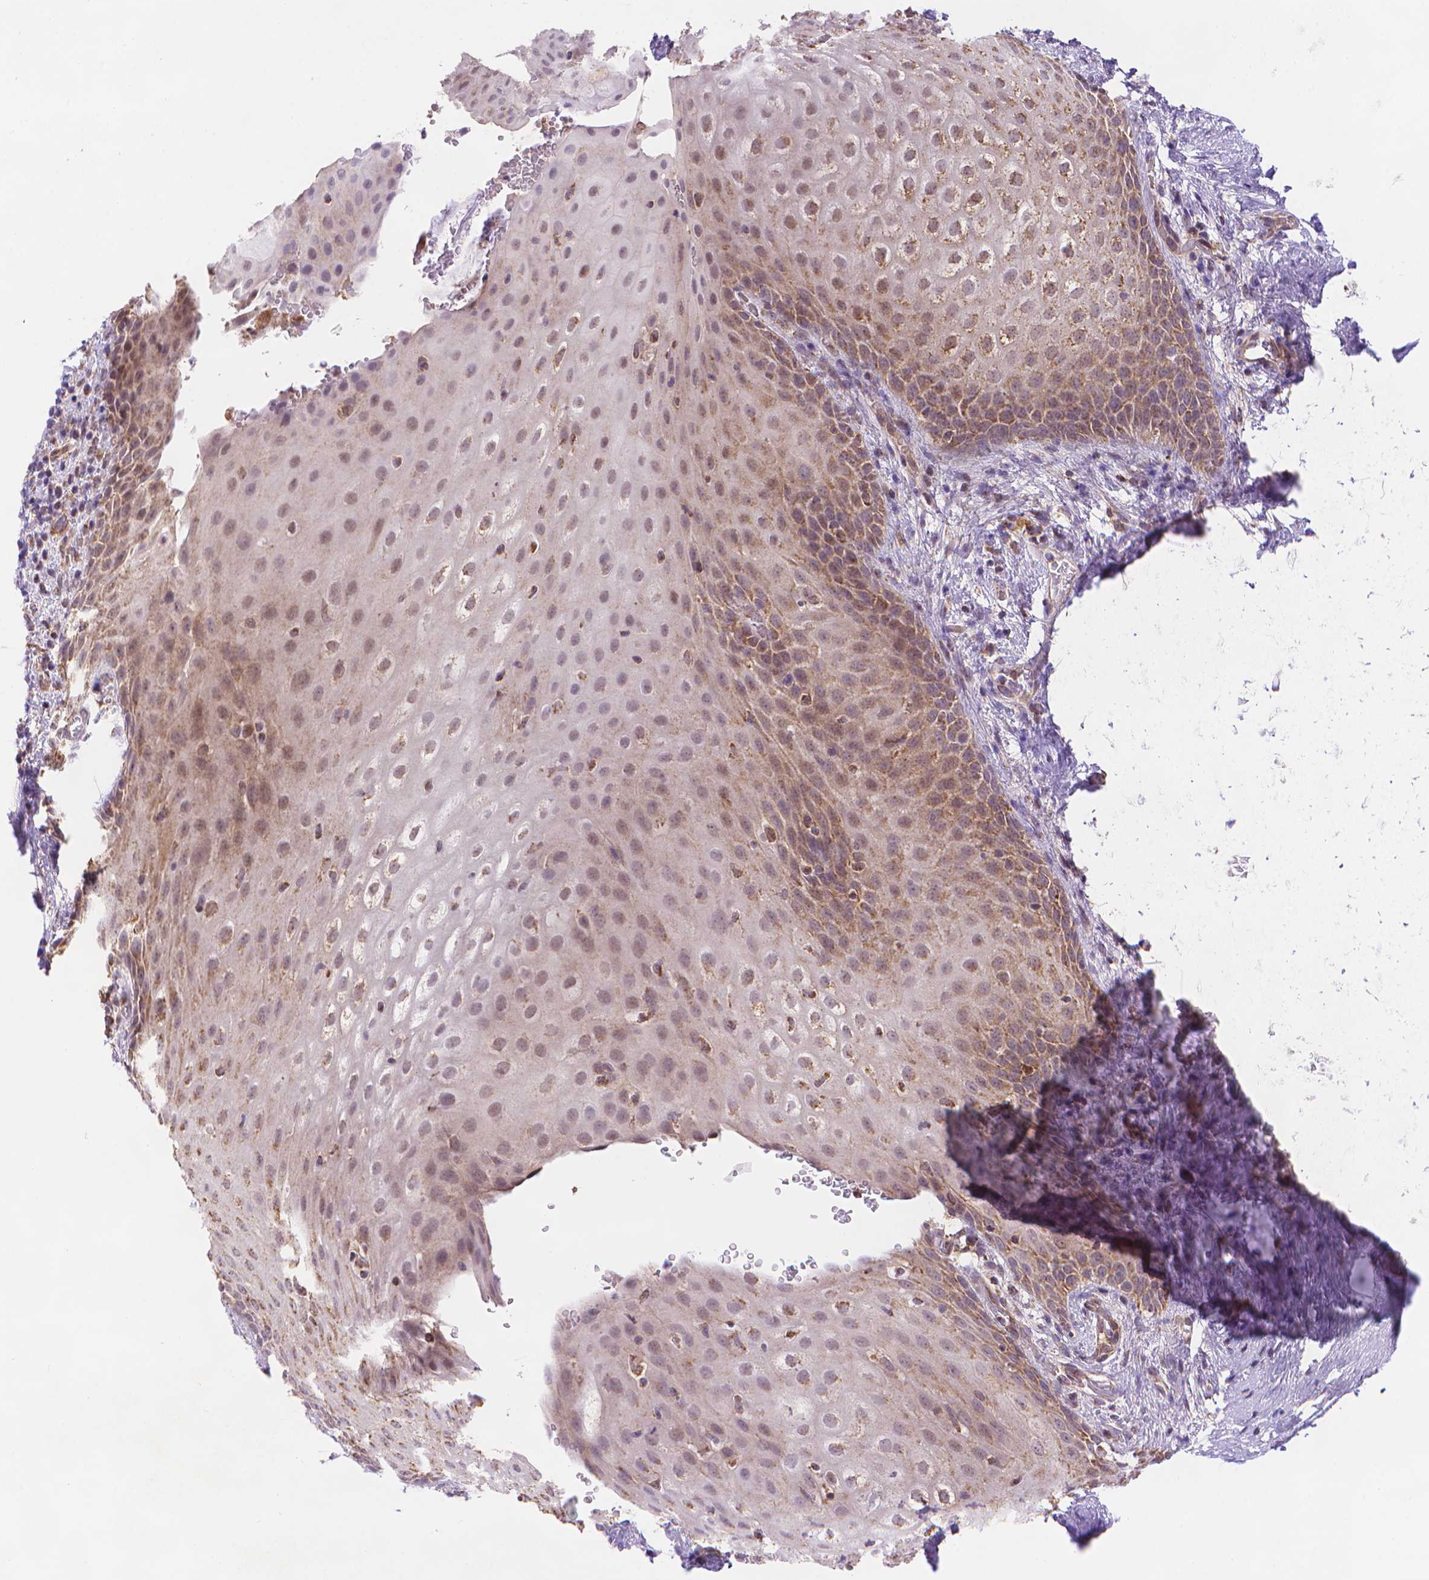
{"staining": {"intensity": "moderate", "quantity": "25%-75%", "location": "cytoplasmic/membranous"}, "tissue": "skin", "cell_type": "Epidermal cells", "image_type": "normal", "snomed": [{"axis": "morphology", "description": "Normal tissue, NOS"}, {"axis": "topography", "description": "Anal"}], "caption": "This is a micrograph of immunohistochemistry (IHC) staining of unremarkable skin, which shows moderate staining in the cytoplasmic/membranous of epidermal cells.", "gene": "CYYR1", "patient": {"sex": "female", "age": 46}}